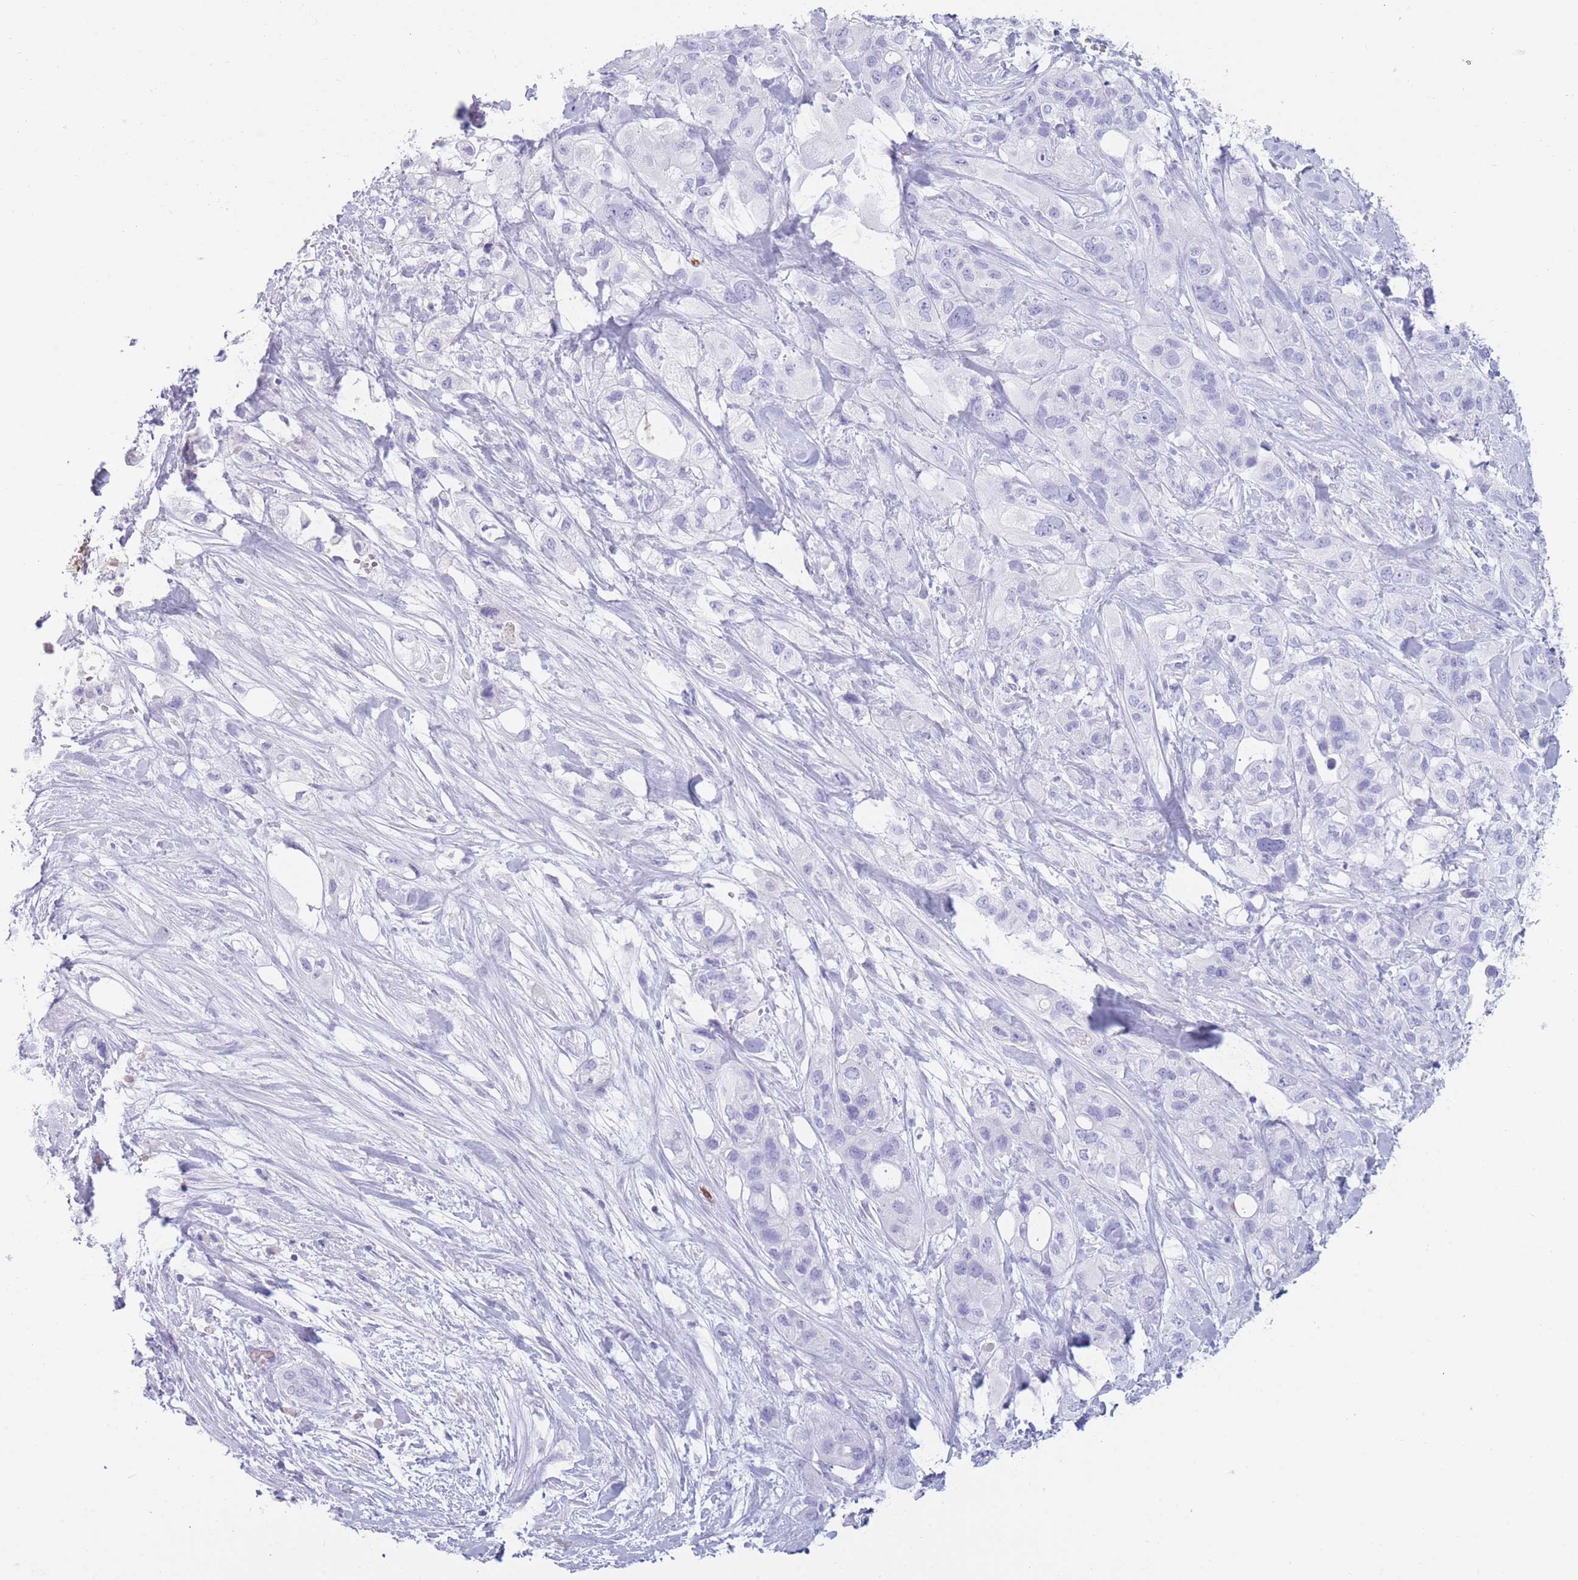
{"staining": {"intensity": "negative", "quantity": "none", "location": "none"}, "tissue": "pancreatic cancer", "cell_type": "Tumor cells", "image_type": "cancer", "snomed": [{"axis": "morphology", "description": "Adenocarcinoma, NOS"}, {"axis": "topography", "description": "Pancreas"}], "caption": "DAB immunohistochemical staining of pancreatic cancer (adenocarcinoma) shows no significant staining in tumor cells. (DAB immunohistochemistry, high magnification).", "gene": "TNFSF11", "patient": {"sex": "male", "age": 44}}